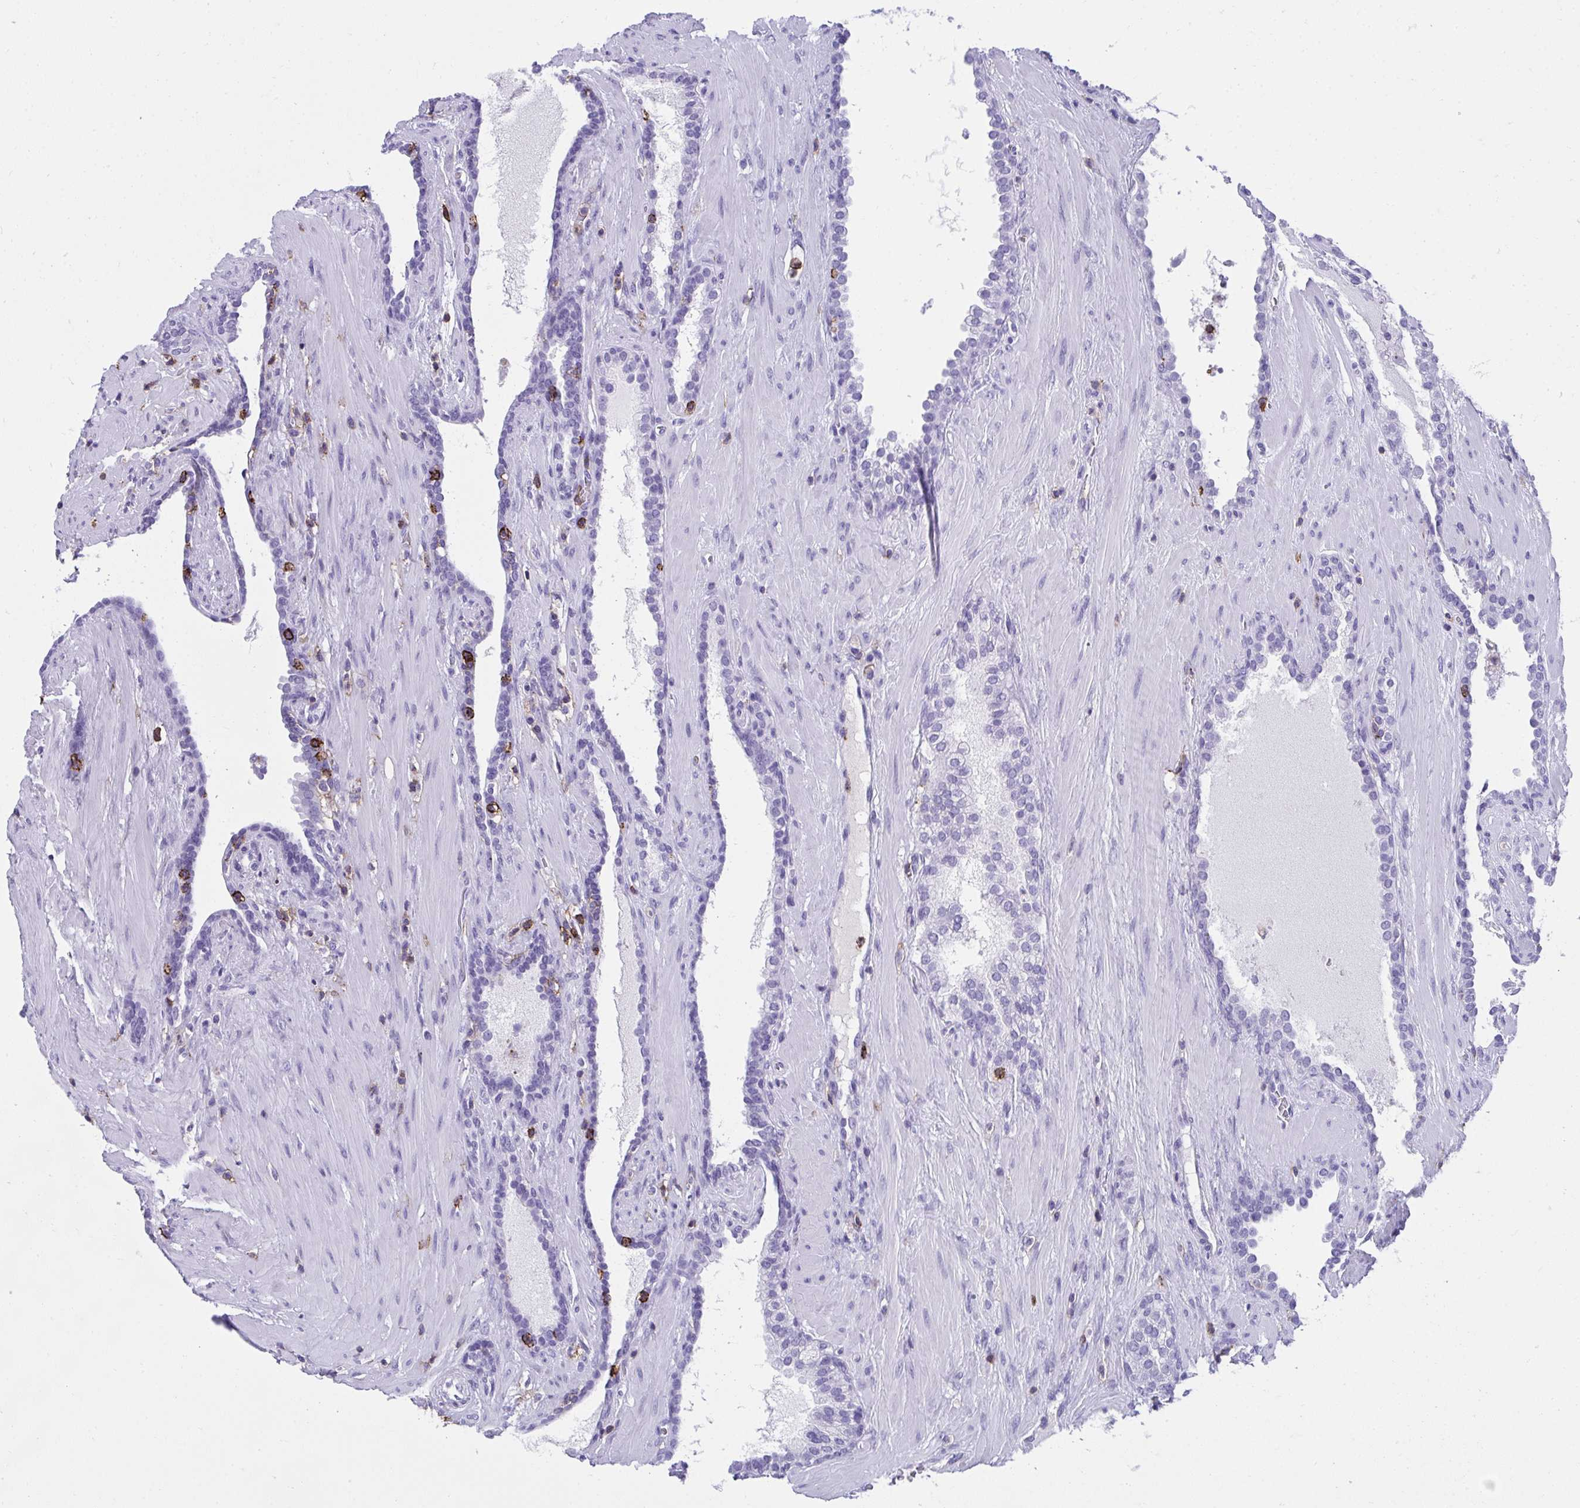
{"staining": {"intensity": "negative", "quantity": "none", "location": "none"}, "tissue": "prostate cancer", "cell_type": "Tumor cells", "image_type": "cancer", "snomed": [{"axis": "morphology", "description": "Adenocarcinoma, High grade"}, {"axis": "topography", "description": "Prostate"}], "caption": "The micrograph exhibits no significant positivity in tumor cells of prostate adenocarcinoma (high-grade). The staining is performed using DAB brown chromogen with nuclei counter-stained in using hematoxylin.", "gene": "SPN", "patient": {"sex": "male", "age": 58}}